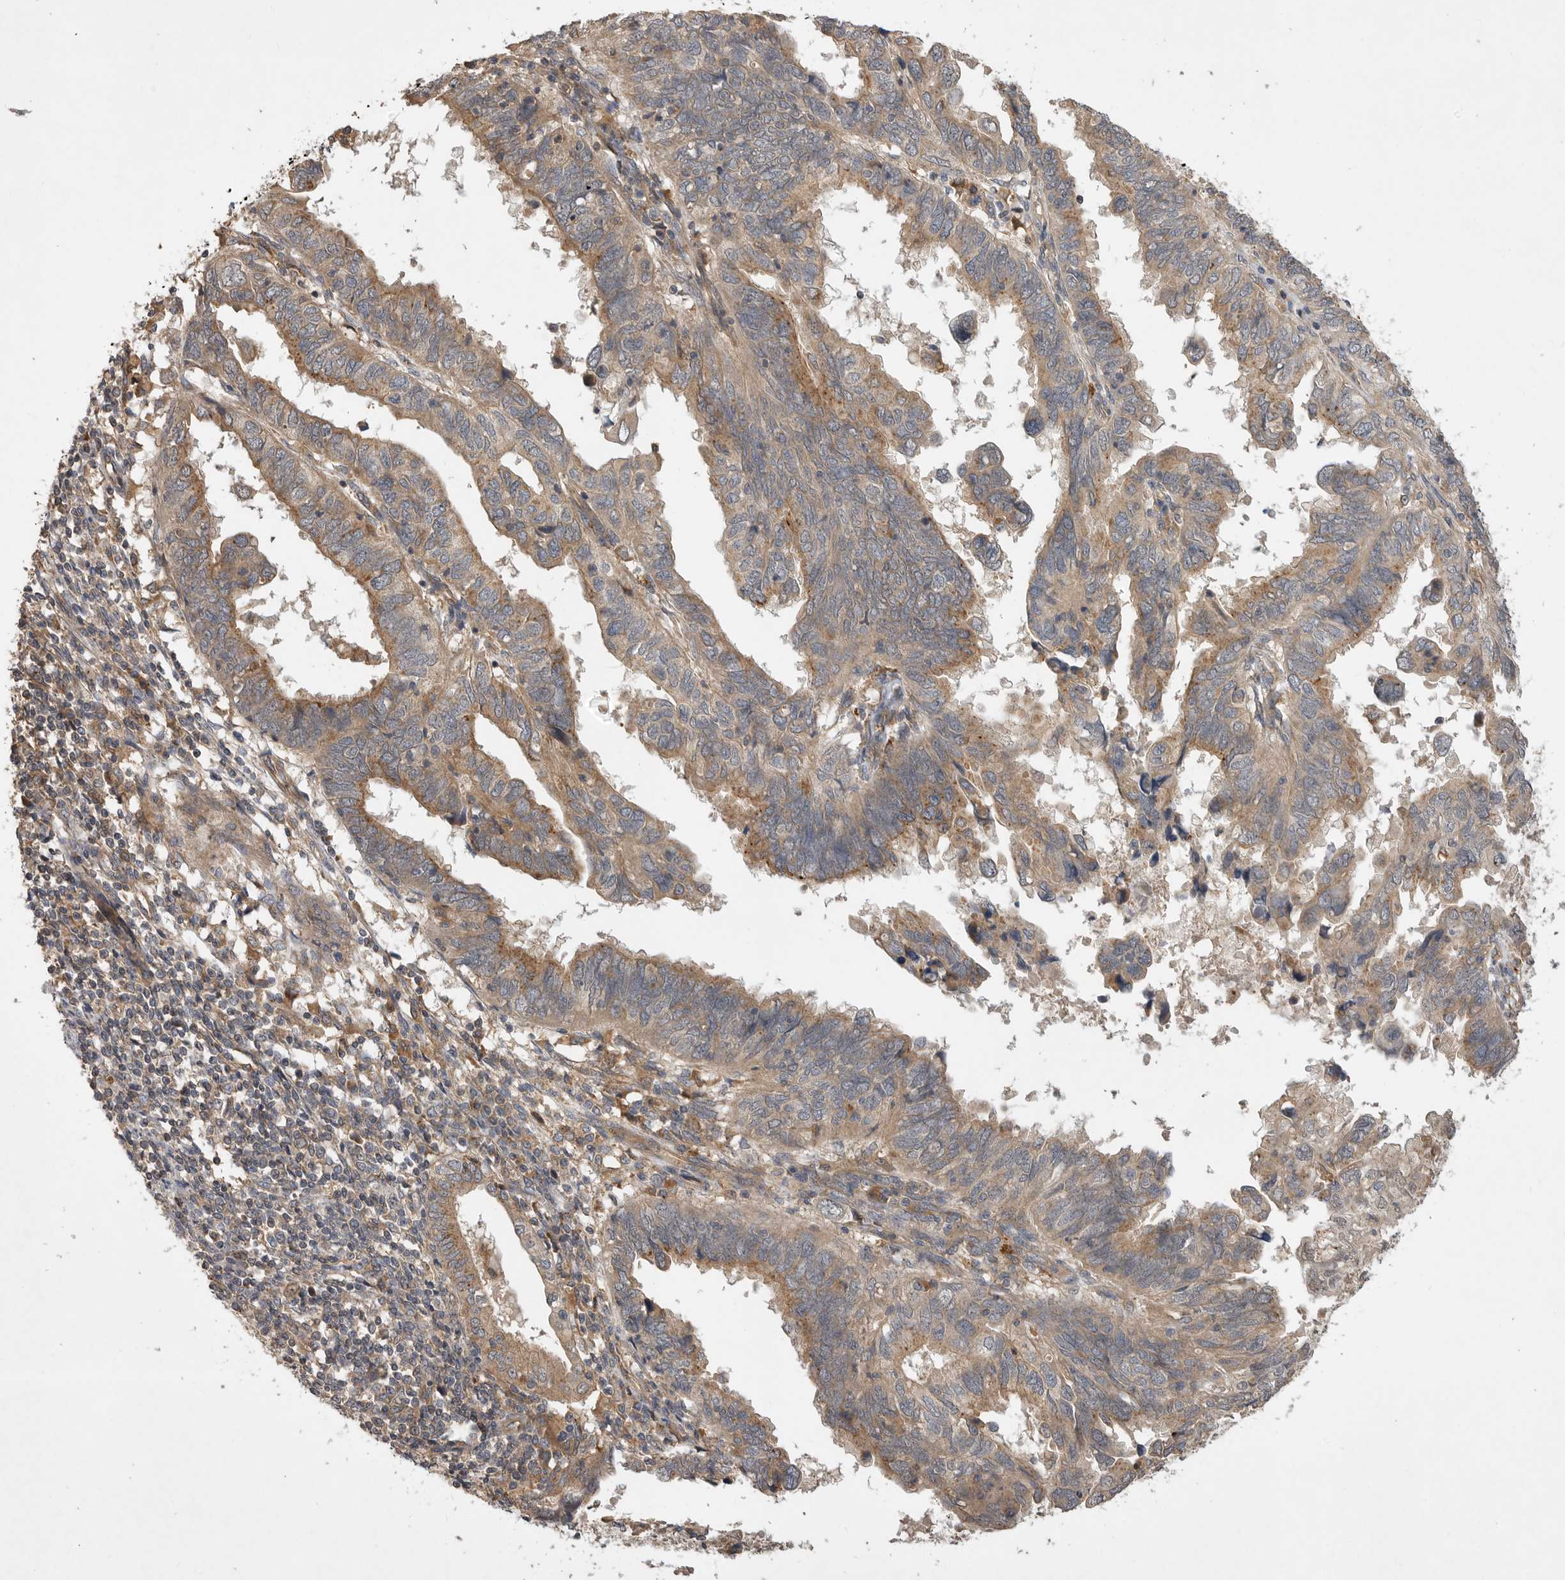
{"staining": {"intensity": "moderate", "quantity": ">75%", "location": "cytoplasmic/membranous"}, "tissue": "endometrial cancer", "cell_type": "Tumor cells", "image_type": "cancer", "snomed": [{"axis": "morphology", "description": "Adenocarcinoma, NOS"}, {"axis": "topography", "description": "Uterus"}], "caption": "Immunohistochemical staining of endometrial cancer displays medium levels of moderate cytoplasmic/membranous positivity in approximately >75% of tumor cells. Immunohistochemistry (ihc) stains the protein of interest in brown and the nuclei are stained blue.", "gene": "ZNF232", "patient": {"sex": "female", "age": 77}}